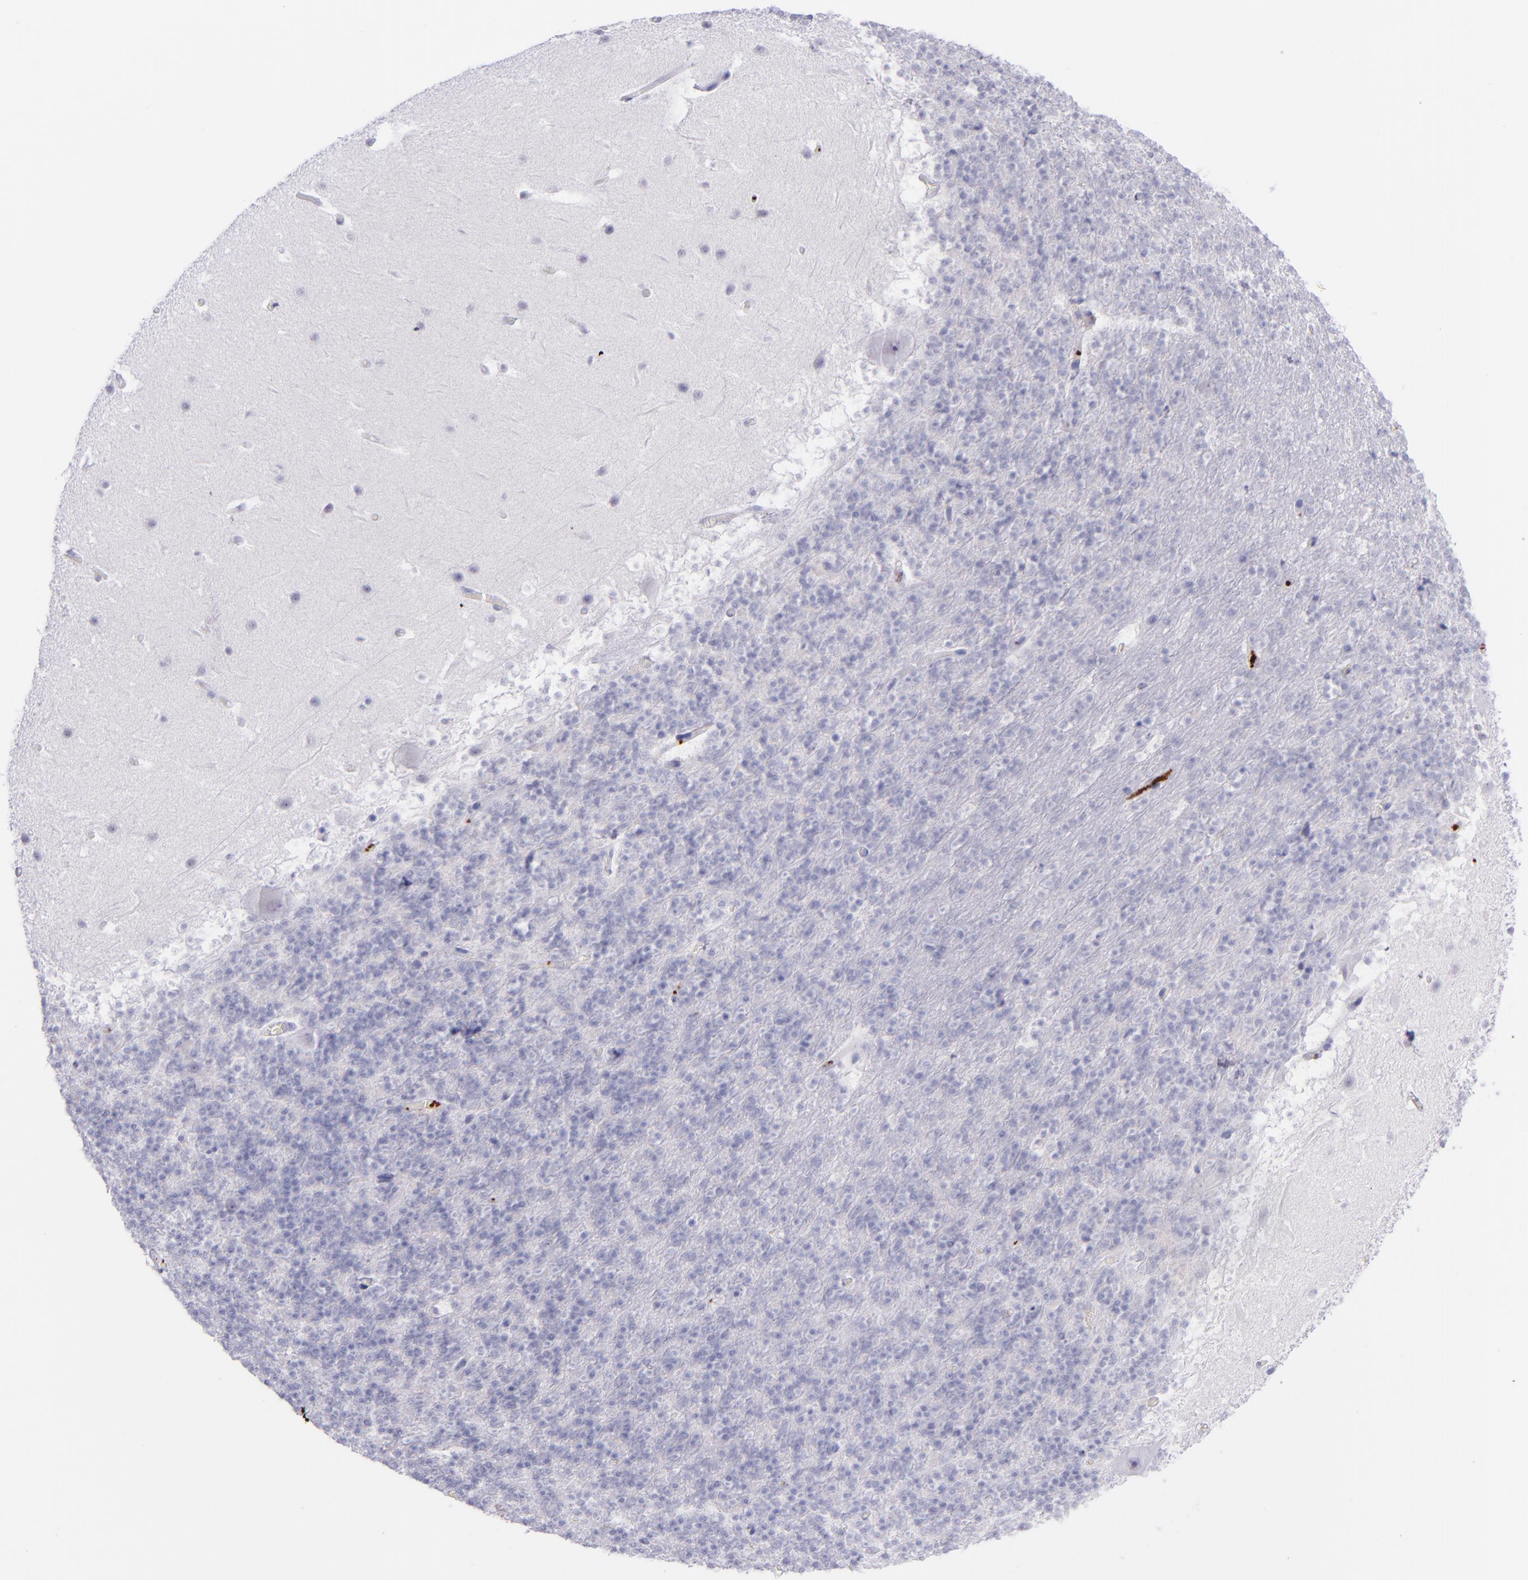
{"staining": {"intensity": "negative", "quantity": "none", "location": "none"}, "tissue": "cerebellum", "cell_type": "Cells in granular layer", "image_type": "normal", "snomed": [{"axis": "morphology", "description": "Normal tissue, NOS"}, {"axis": "topography", "description": "Cerebellum"}], "caption": "A high-resolution micrograph shows immunohistochemistry staining of normal cerebellum, which demonstrates no significant positivity in cells in granular layer. (DAB (3,3'-diaminobenzidine) IHC with hematoxylin counter stain).", "gene": "SELE", "patient": {"sex": "male", "age": 45}}